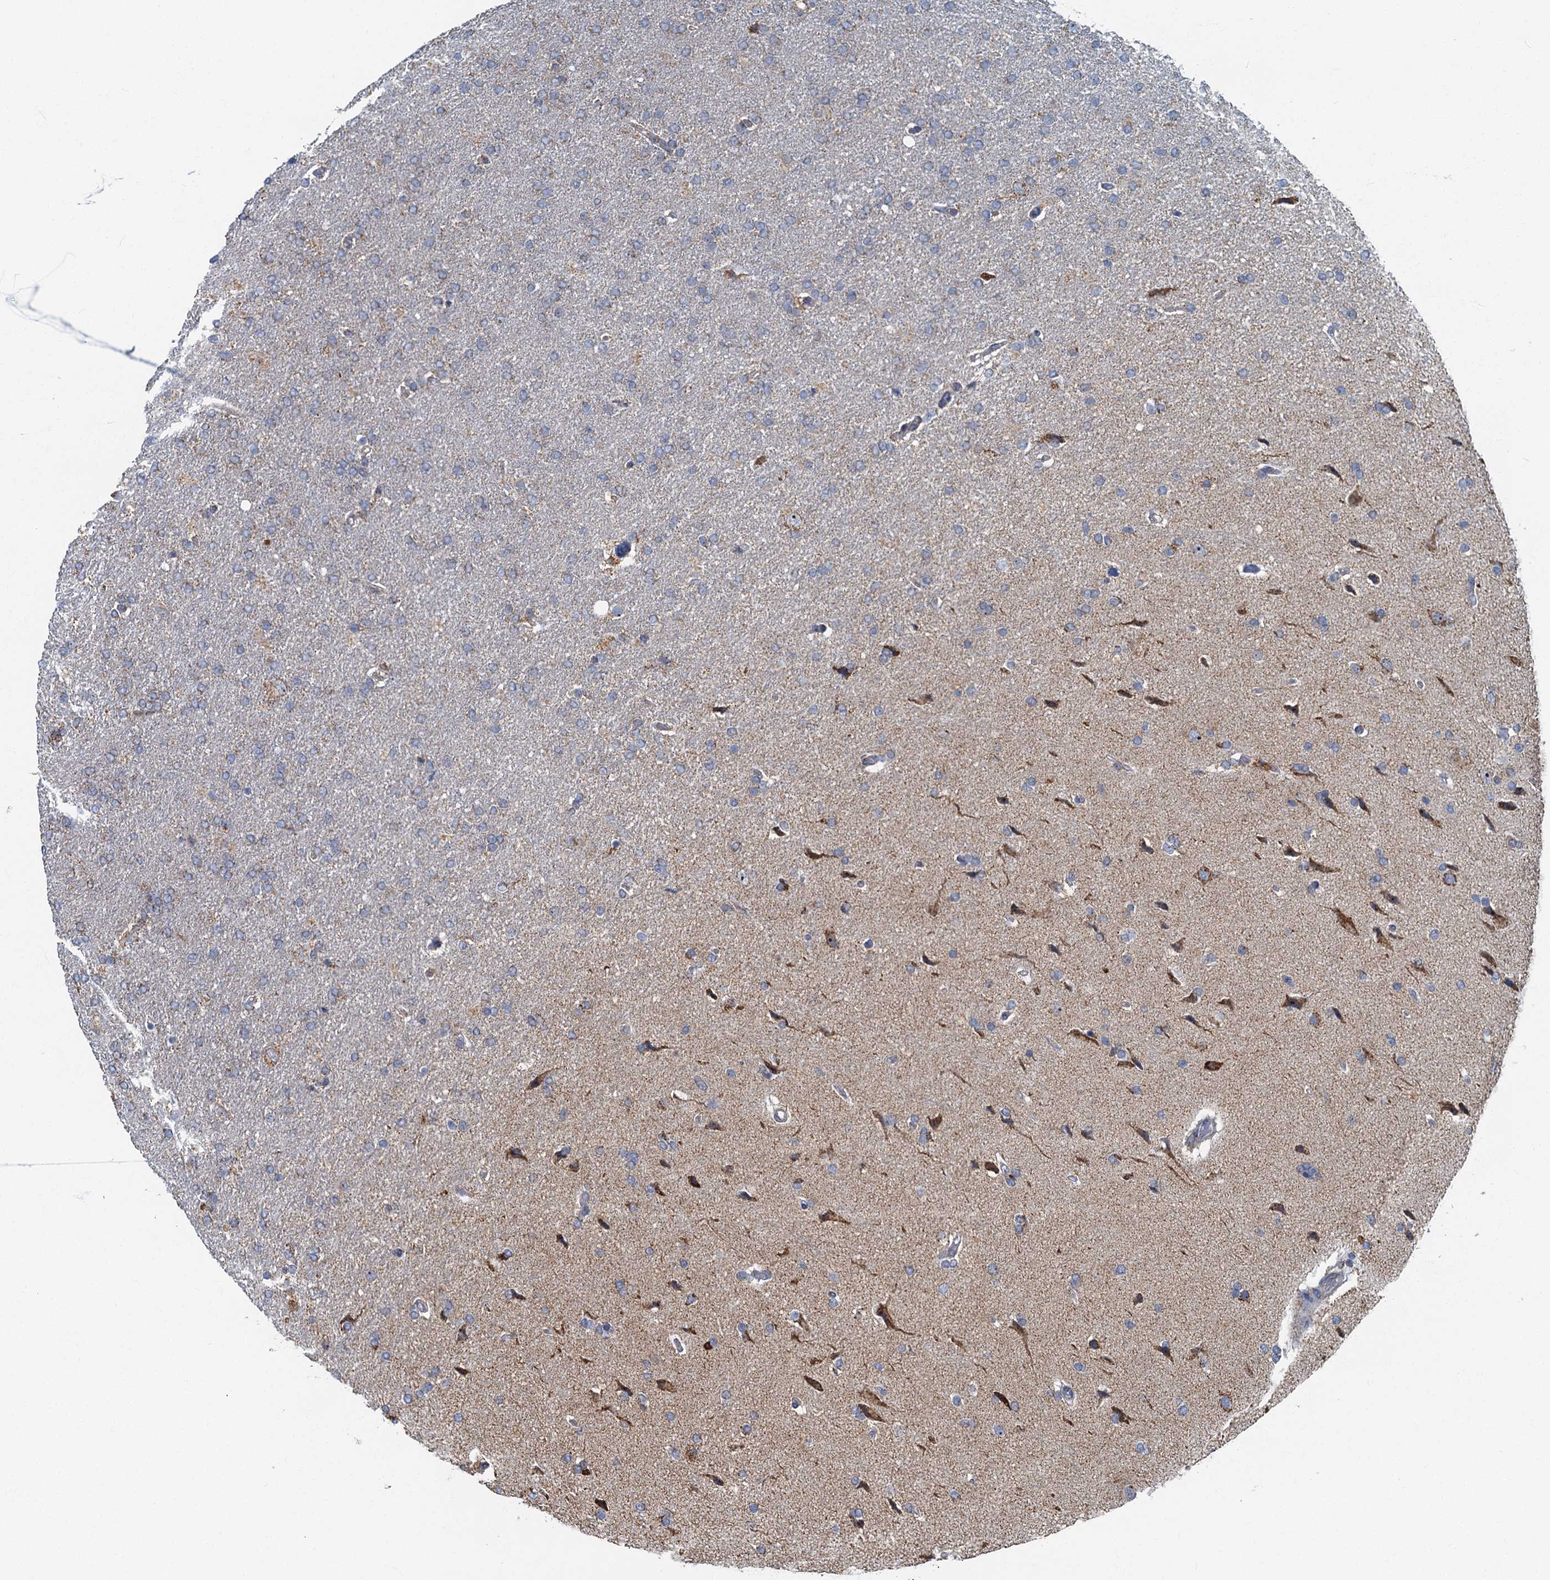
{"staining": {"intensity": "negative", "quantity": "none", "location": "none"}, "tissue": "glioma", "cell_type": "Tumor cells", "image_type": "cancer", "snomed": [{"axis": "morphology", "description": "Glioma, malignant, High grade"}, {"axis": "topography", "description": "Brain"}], "caption": "This is a micrograph of IHC staining of glioma, which shows no expression in tumor cells. Brightfield microscopy of IHC stained with DAB (brown) and hematoxylin (blue), captured at high magnification.", "gene": "RAD9B", "patient": {"sex": "male", "age": 72}}